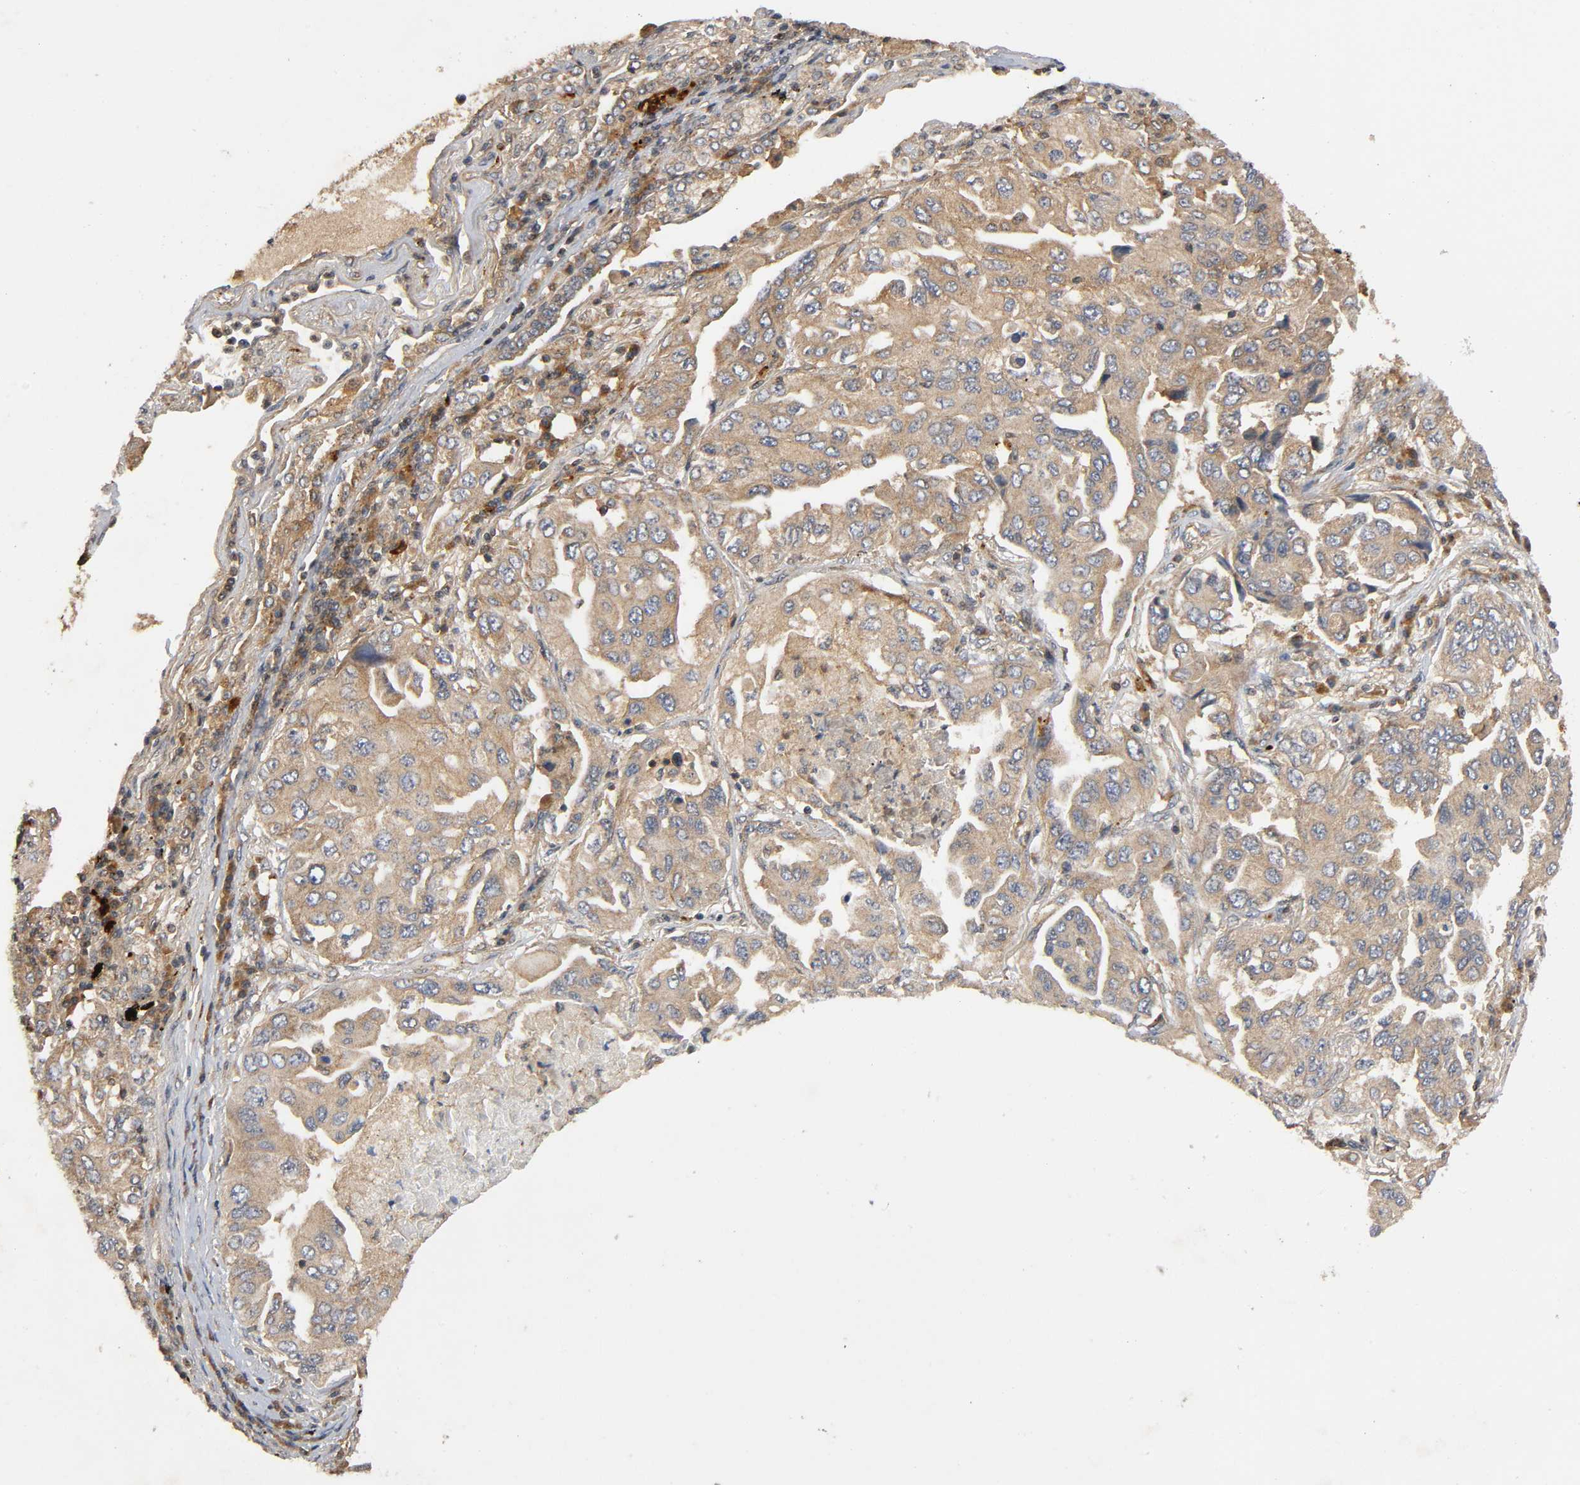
{"staining": {"intensity": "moderate", "quantity": ">75%", "location": "cytoplasmic/membranous"}, "tissue": "lung cancer", "cell_type": "Tumor cells", "image_type": "cancer", "snomed": [{"axis": "morphology", "description": "Adenocarcinoma, NOS"}, {"axis": "topography", "description": "Lung"}], "caption": "This image reveals lung cancer (adenocarcinoma) stained with immunohistochemistry (IHC) to label a protein in brown. The cytoplasmic/membranous of tumor cells show moderate positivity for the protein. Nuclei are counter-stained blue.", "gene": "IKBKB", "patient": {"sex": "female", "age": 65}}